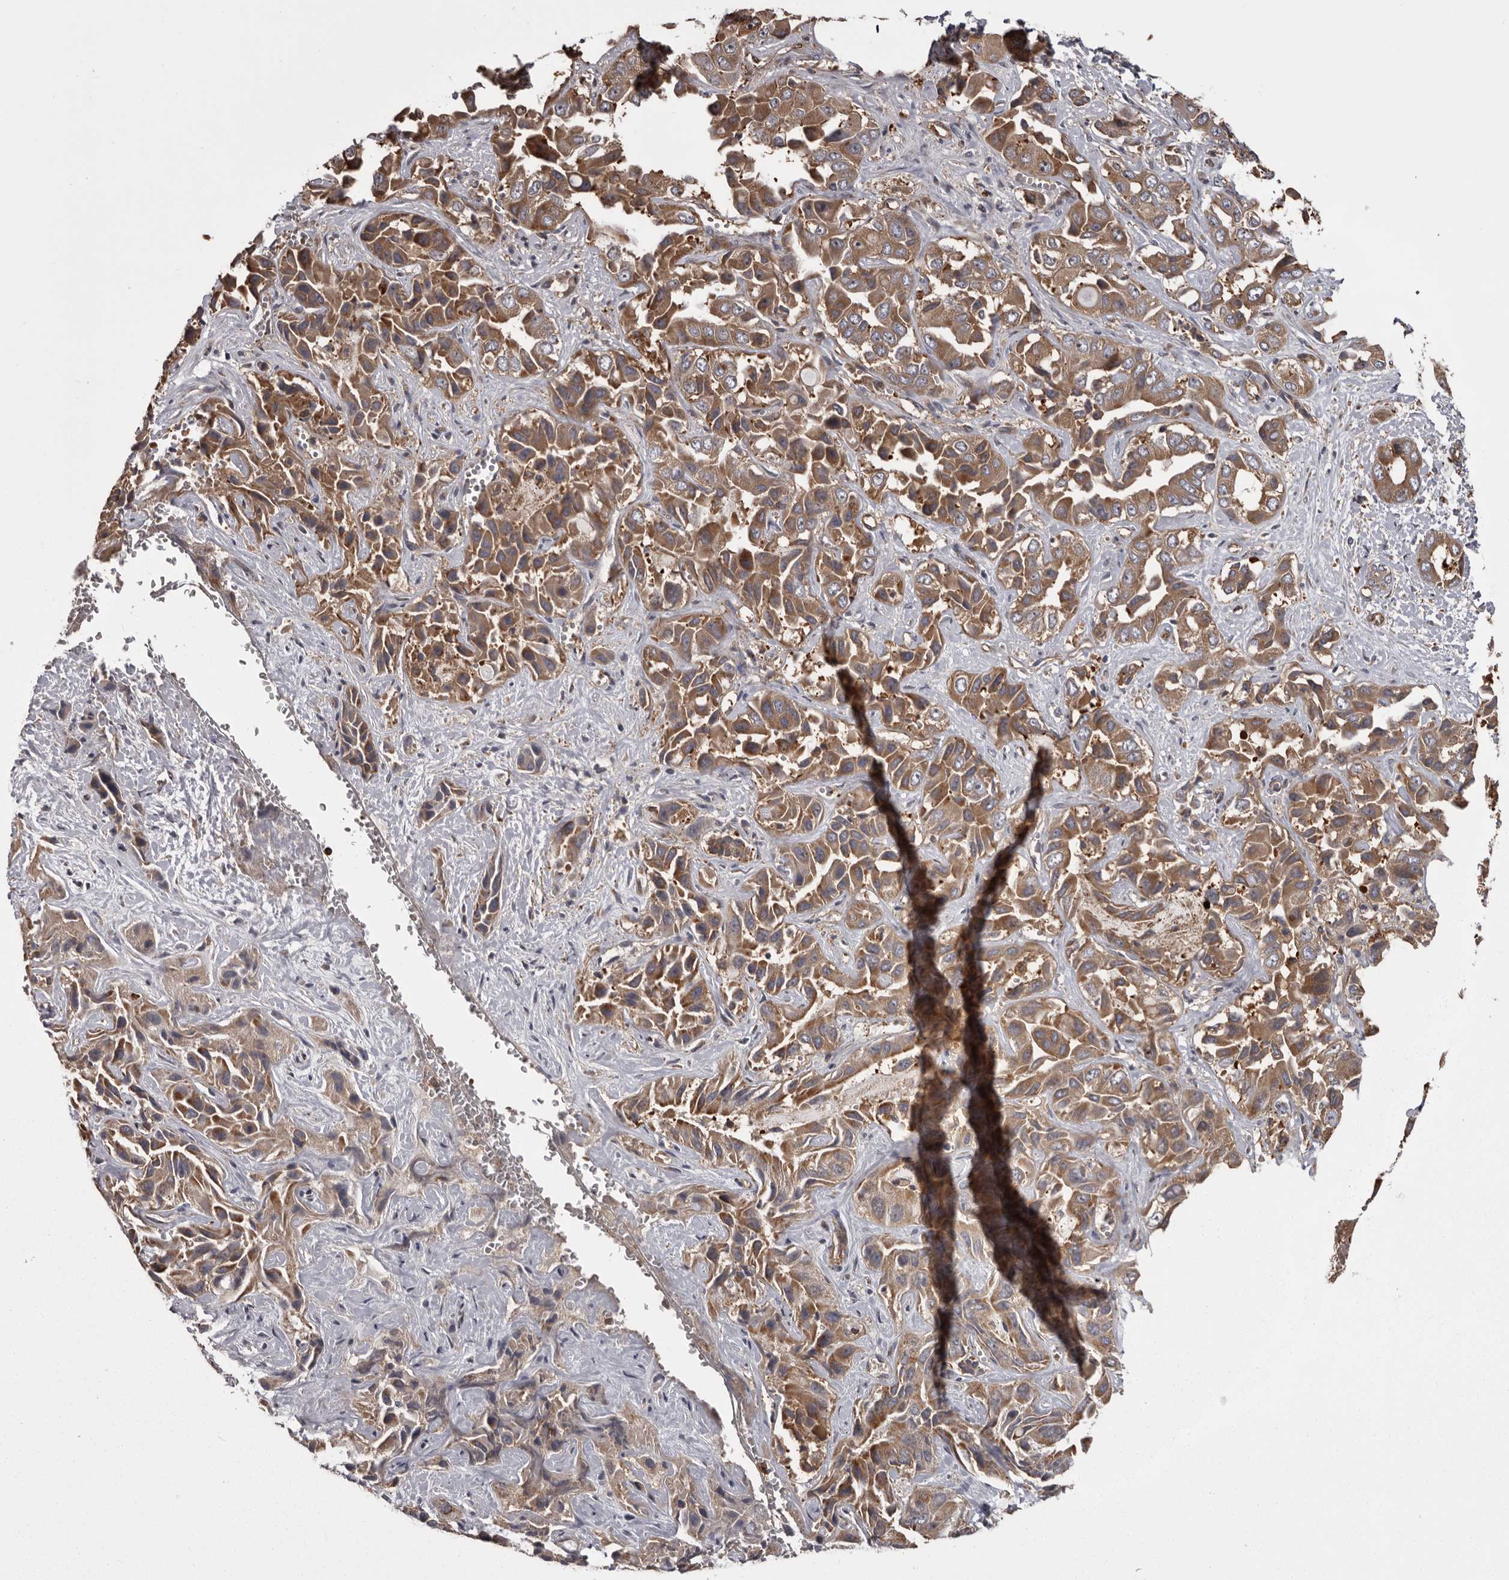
{"staining": {"intensity": "moderate", "quantity": ">75%", "location": "cytoplasmic/membranous"}, "tissue": "liver cancer", "cell_type": "Tumor cells", "image_type": "cancer", "snomed": [{"axis": "morphology", "description": "Cholangiocarcinoma"}, {"axis": "topography", "description": "Liver"}], "caption": "Cholangiocarcinoma (liver) stained with immunohistochemistry reveals moderate cytoplasmic/membranous staining in about >75% of tumor cells.", "gene": "DARS1", "patient": {"sex": "female", "age": 52}}